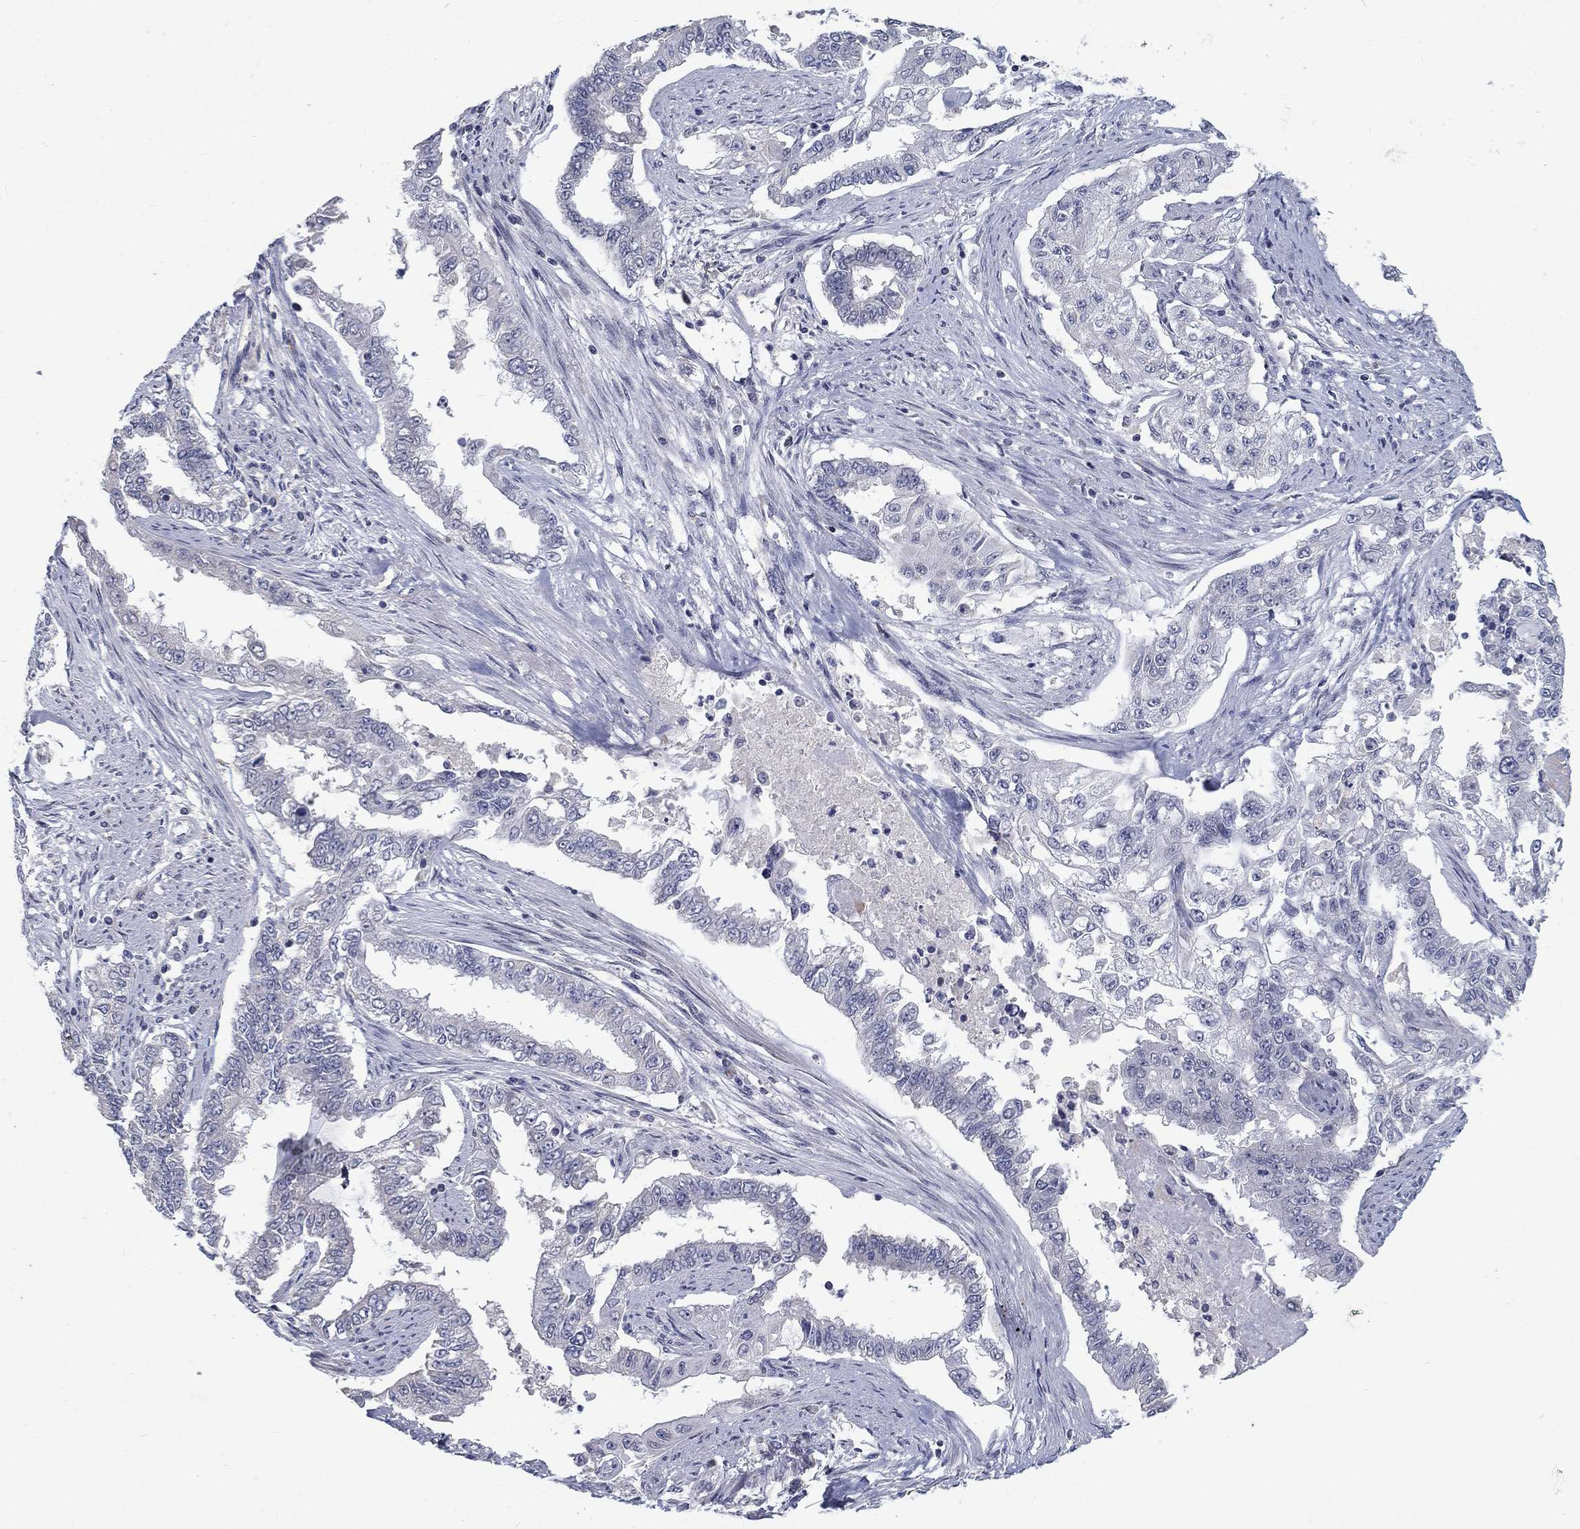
{"staining": {"intensity": "negative", "quantity": "none", "location": "none"}, "tissue": "endometrial cancer", "cell_type": "Tumor cells", "image_type": "cancer", "snomed": [{"axis": "morphology", "description": "Adenocarcinoma, NOS"}, {"axis": "topography", "description": "Uterus"}], "caption": "This image is of adenocarcinoma (endometrial) stained with IHC to label a protein in brown with the nuclei are counter-stained blue. There is no expression in tumor cells.", "gene": "MTSS2", "patient": {"sex": "female", "age": 59}}